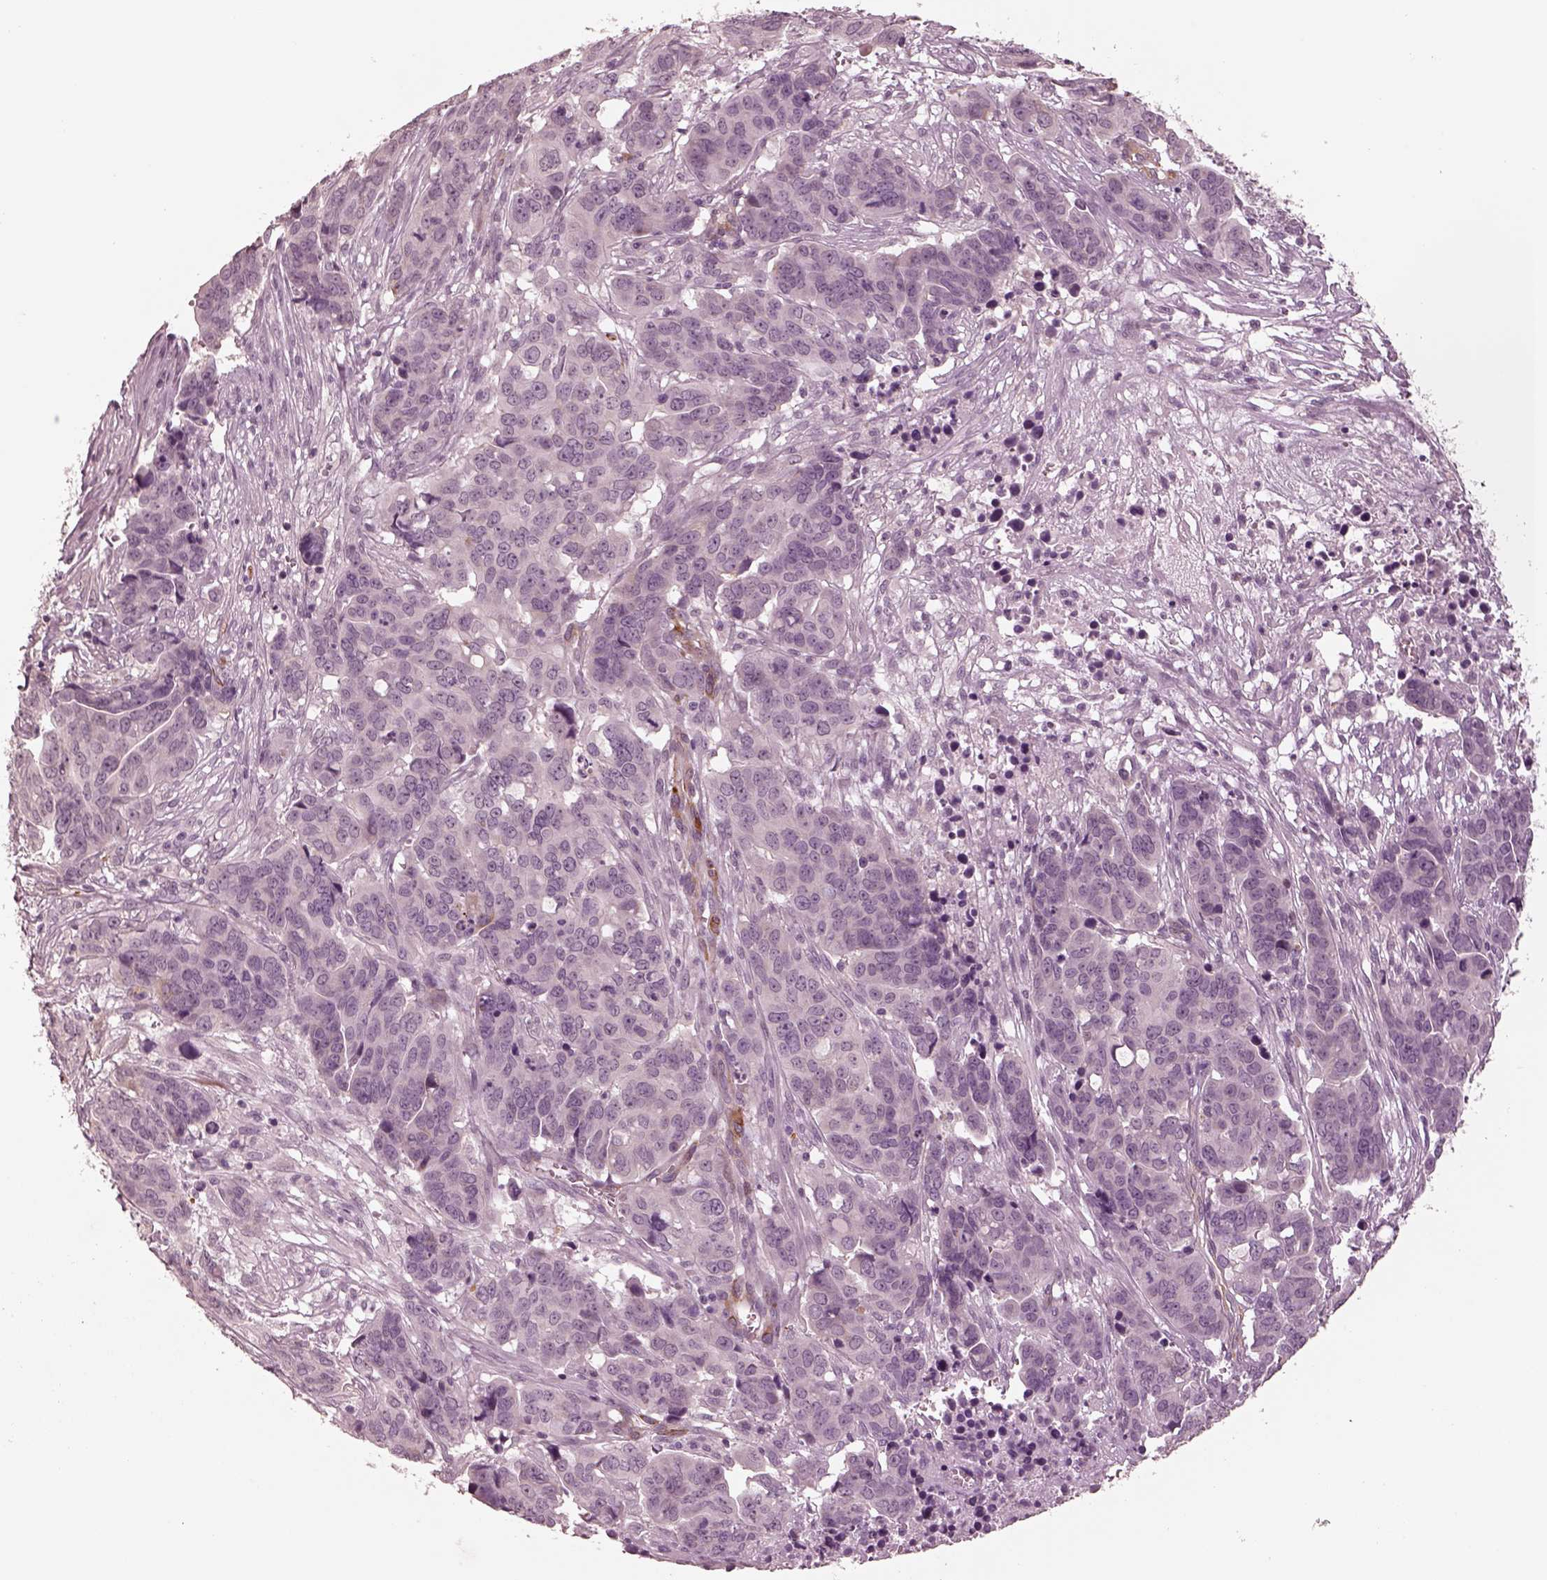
{"staining": {"intensity": "negative", "quantity": "none", "location": "none"}, "tissue": "ovarian cancer", "cell_type": "Tumor cells", "image_type": "cancer", "snomed": [{"axis": "morphology", "description": "Carcinoma, endometroid"}, {"axis": "topography", "description": "Ovary"}], "caption": "Ovarian endometroid carcinoma was stained to show a protein in brown. There is no significant positivity in tumor cells.", "gene": "DNAAF9", "patient": {"sex": "female", "age": 78}}